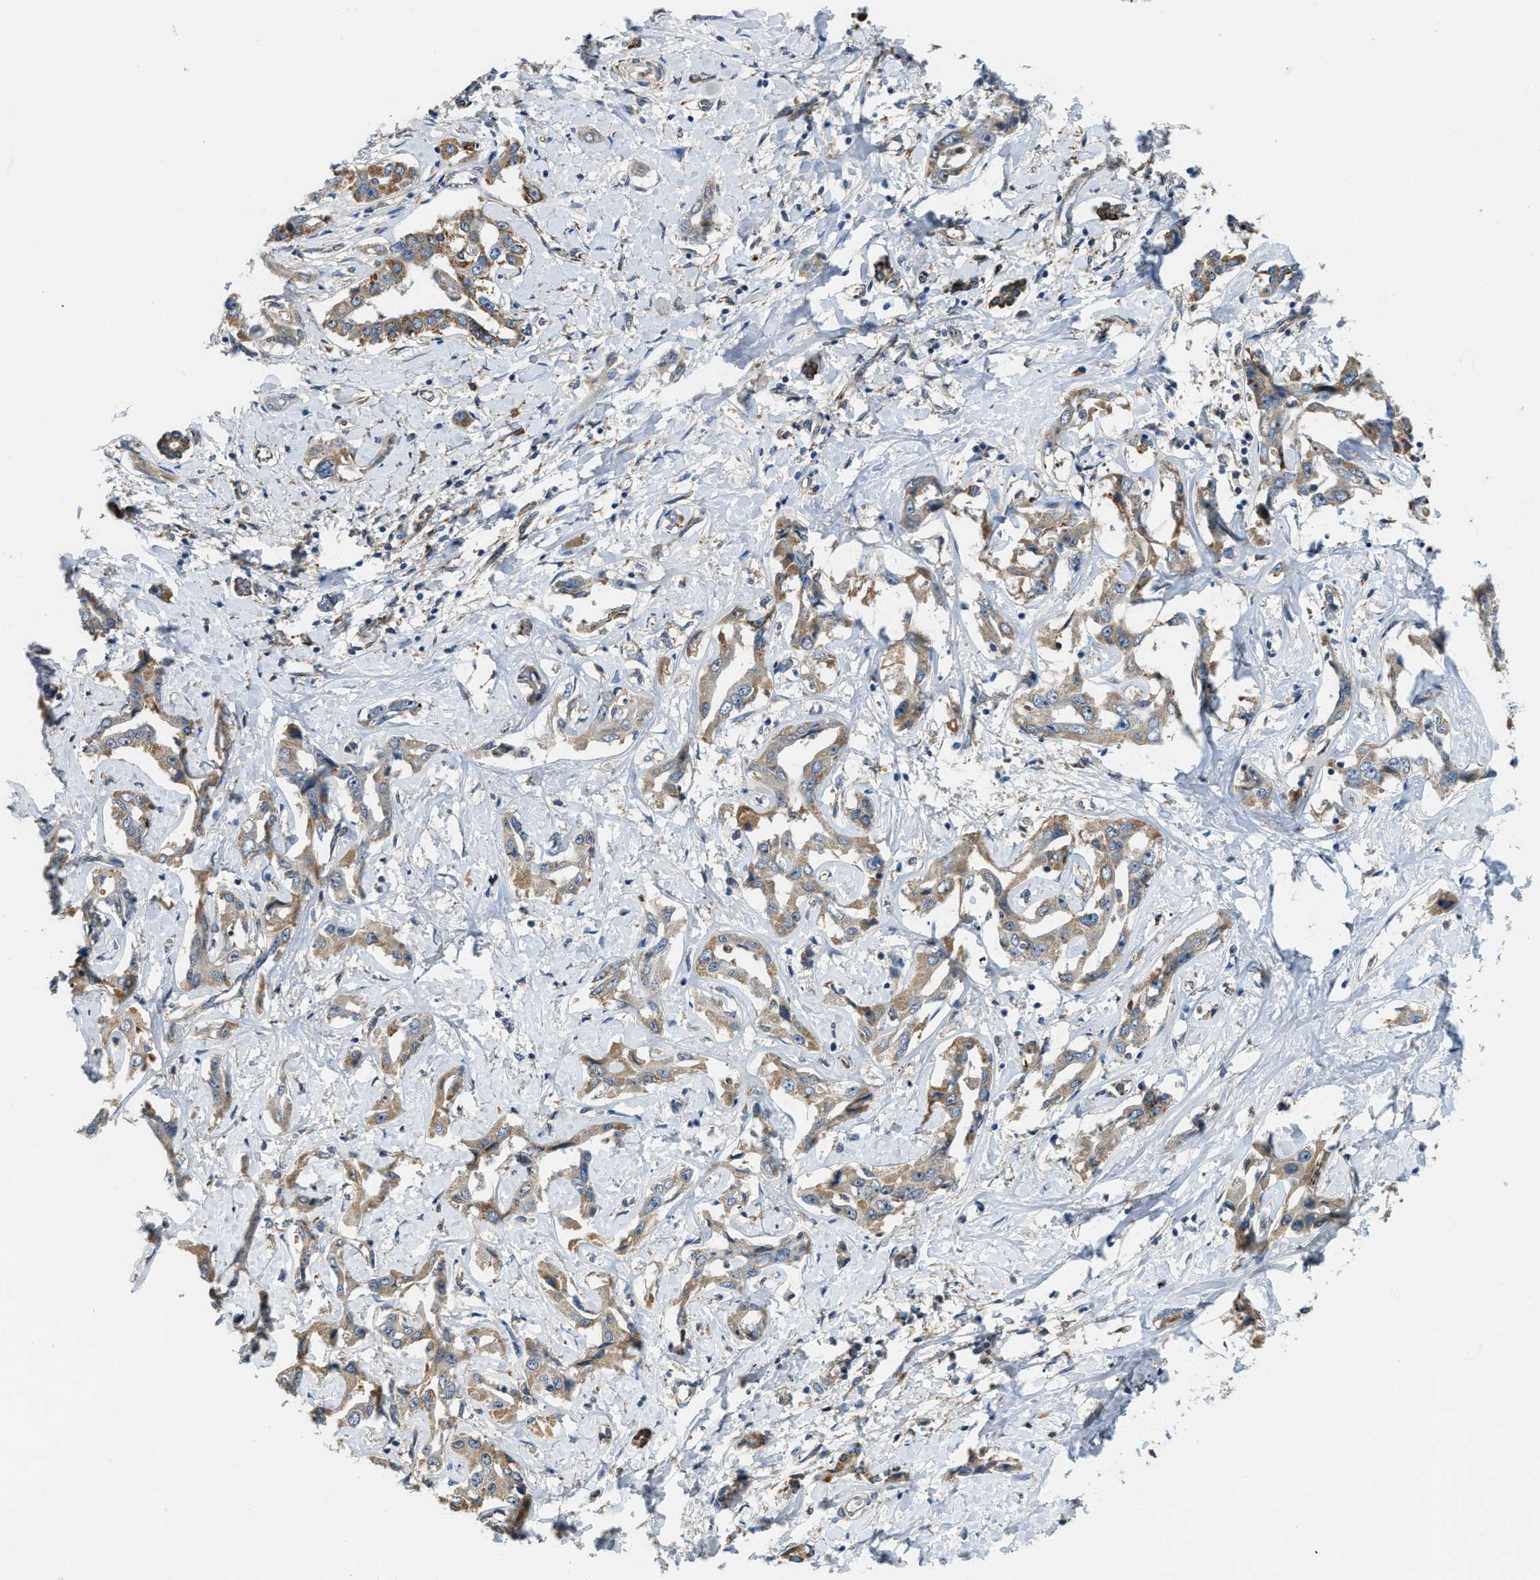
{"staining": {"intensity": "moderate", "quantity": ">75%", "location": "cytoplasmic/membranous"}, "tissue": "liver cancer", "cell_type": "Tumor cells", "image_type": "cancer", "snomed": [{"axis": "morphology", "description": "Cholangiocarcinoma"}, {"axis": "topography", "description": "Liver"}], "caption": "An immunohistochemistry image of tumor tissue is shown. Protein staining in brown labels moderate cytoplasmic/membranous positivity in cholangiocarcinoma (liver) within tumor cells. (DAB = brown stain, brightfield microscopy at high magnification).", "gene": "STARD3NL", "patient": {"sex": "male", "age": 59}}